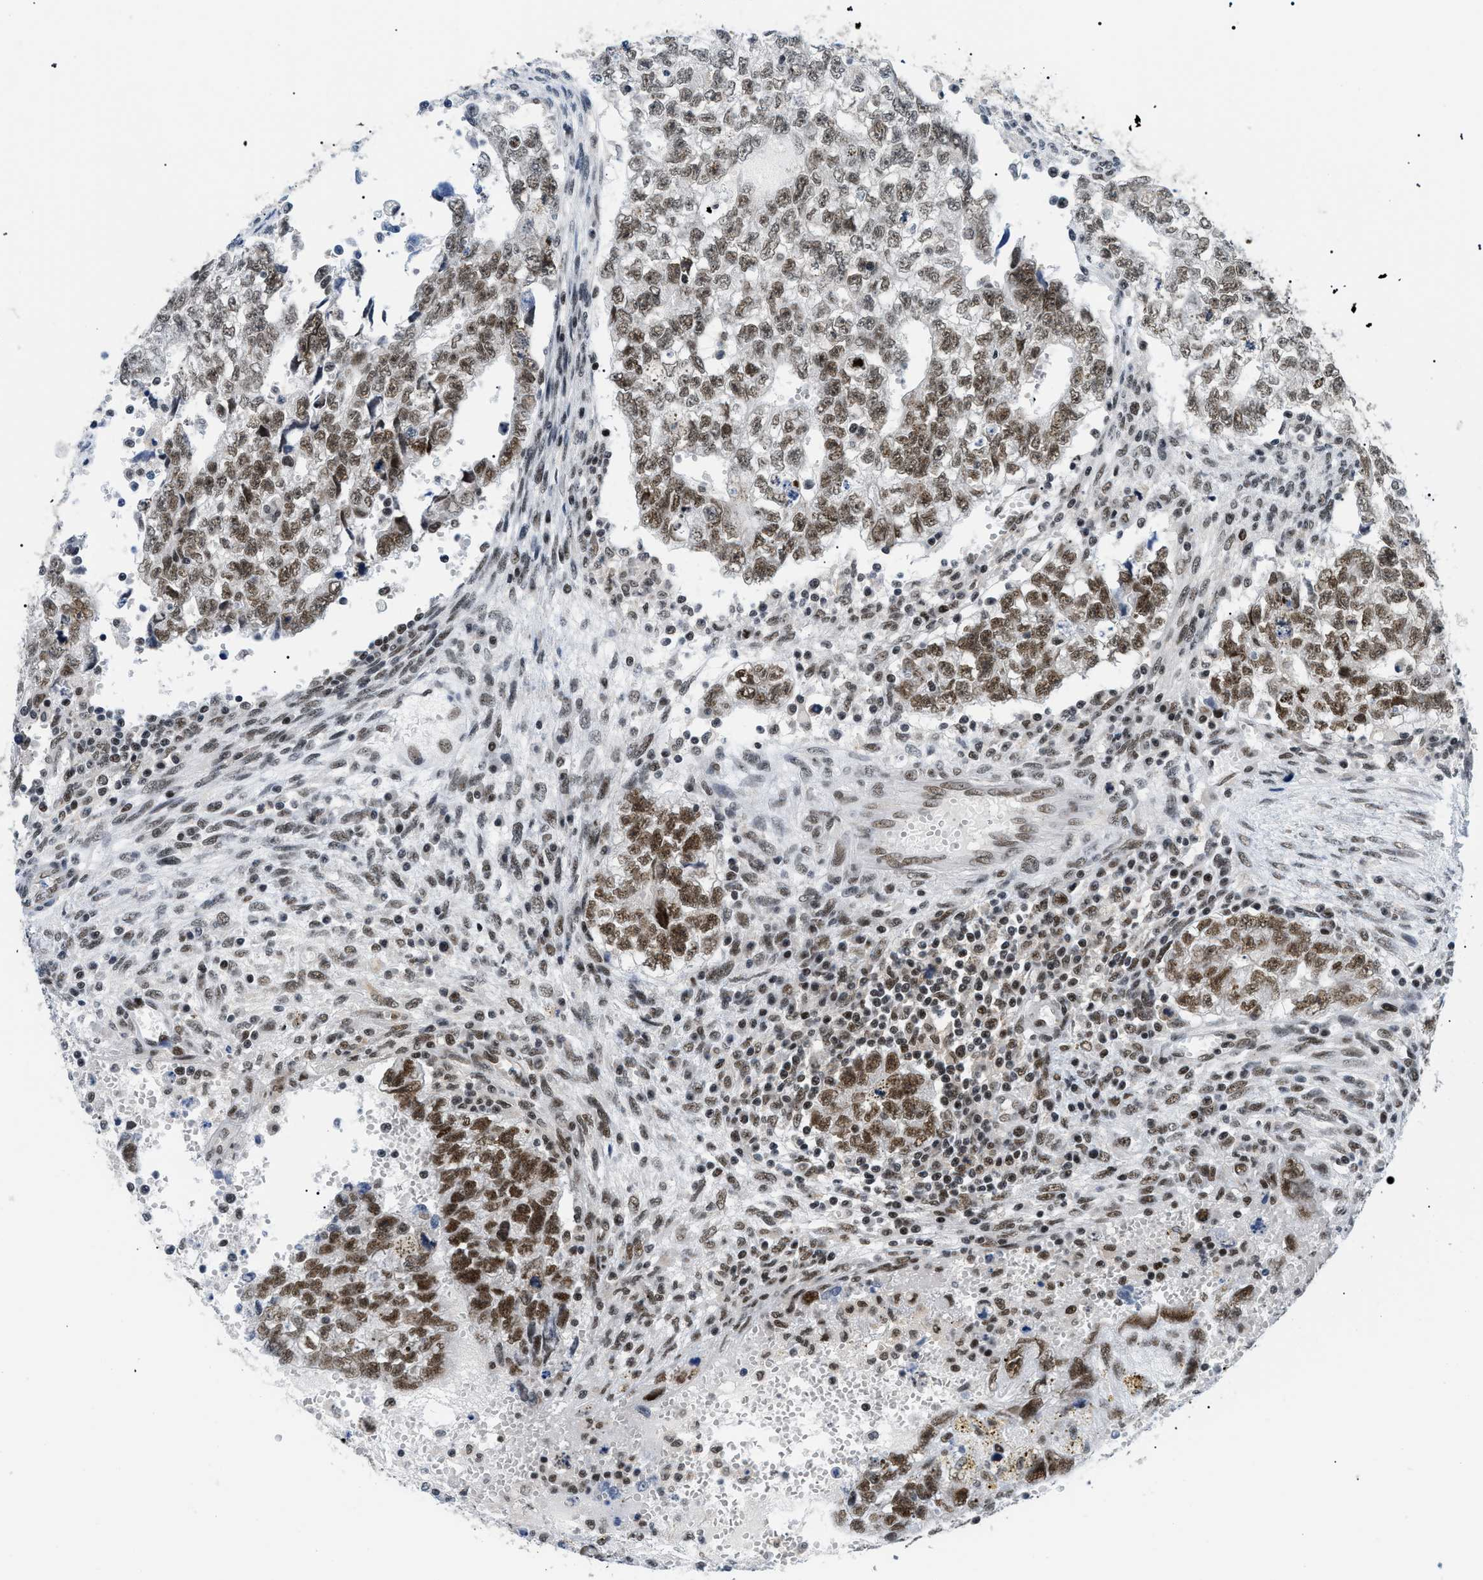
{"staining": {"intensity": "moderate", "quantity": ">75%", "location": "nuclear"}, "tissue": "testis cancer", "cell_type": "Tumor cells", "image_type": "cancer", "snomed": [{"axis": "morphology", "description": "Seminoma, NOS"}, {"axis": "morphology", "description": "Carcinoma, Embryonal, NOS"}, {"axis": "topography", "description": "Testis"}], "caption": "Brown immunohistochemical staining in testis seminoma exhibits moderate nuclear expression in about >75% of tumor cells. The staining is performed using DAB brown chromogen to label protein expression. The nuclei are counter-stained blue using hematoxylin.", "gene": "RBM15", "patient": {"sex": "male", "age": 38}}